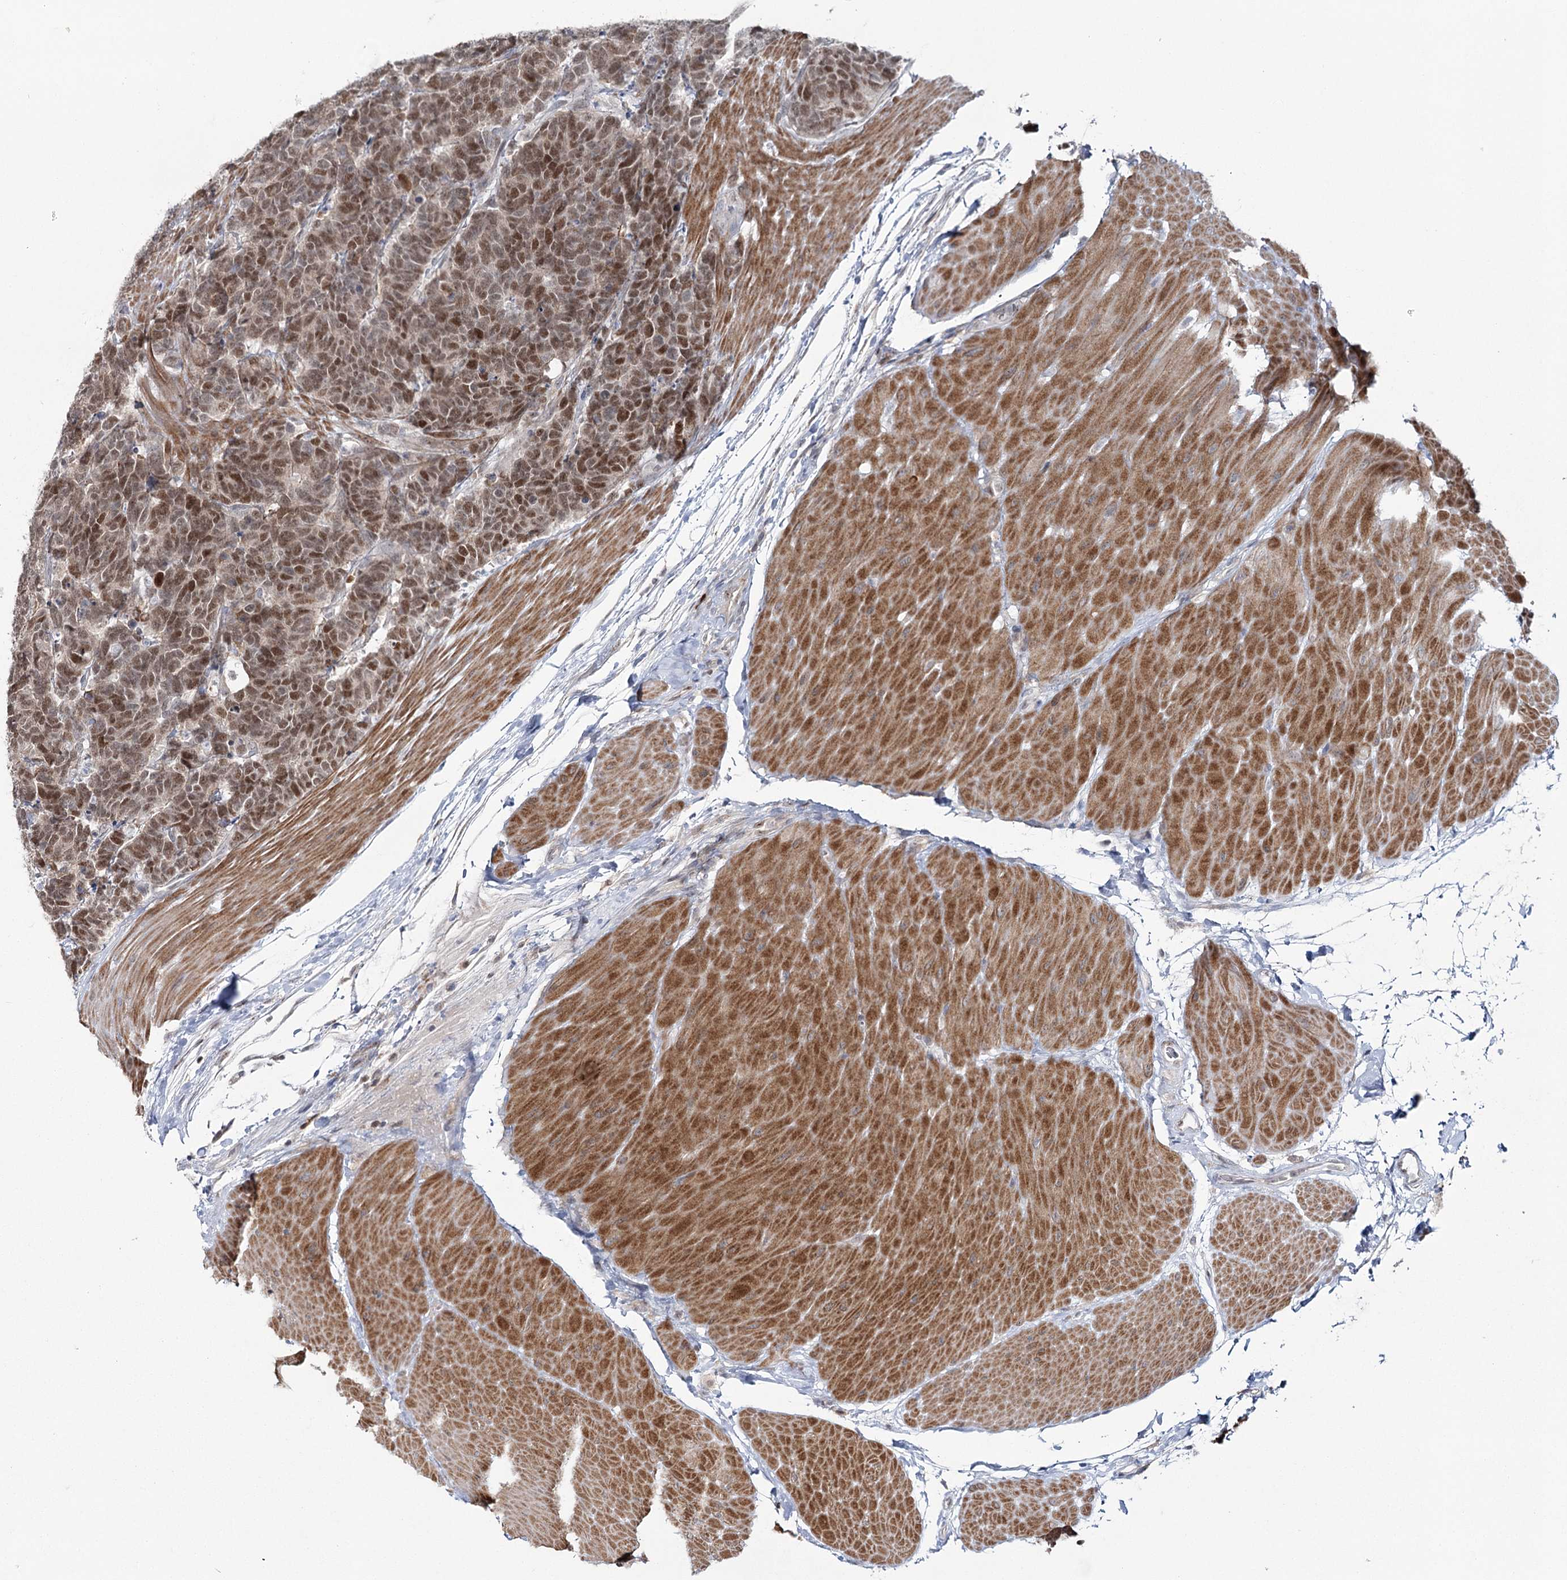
{"staining": {"intensity": "moderate", "quantity": ">75%", "location": "nuclear"}, "tissue": "carcinoid", "cell_type": "Tumor cells", "image_type": "cancer", "snomed": [{"axis": "morphology", "description": "Carcinoma, NOS"}, {"axis": "morphology", "description": "Carcinoid, malignant, NOS"}, {"axis": "topography", "description": "Urinary bladder"}], "caption": "Immunohistochemistry of carcinoid shows medium levels of moderate nuclear staining in approximately >75% of tumor cells.", "gene": "ZC3H8", "patient": {"sex": "male", "age": 57}}